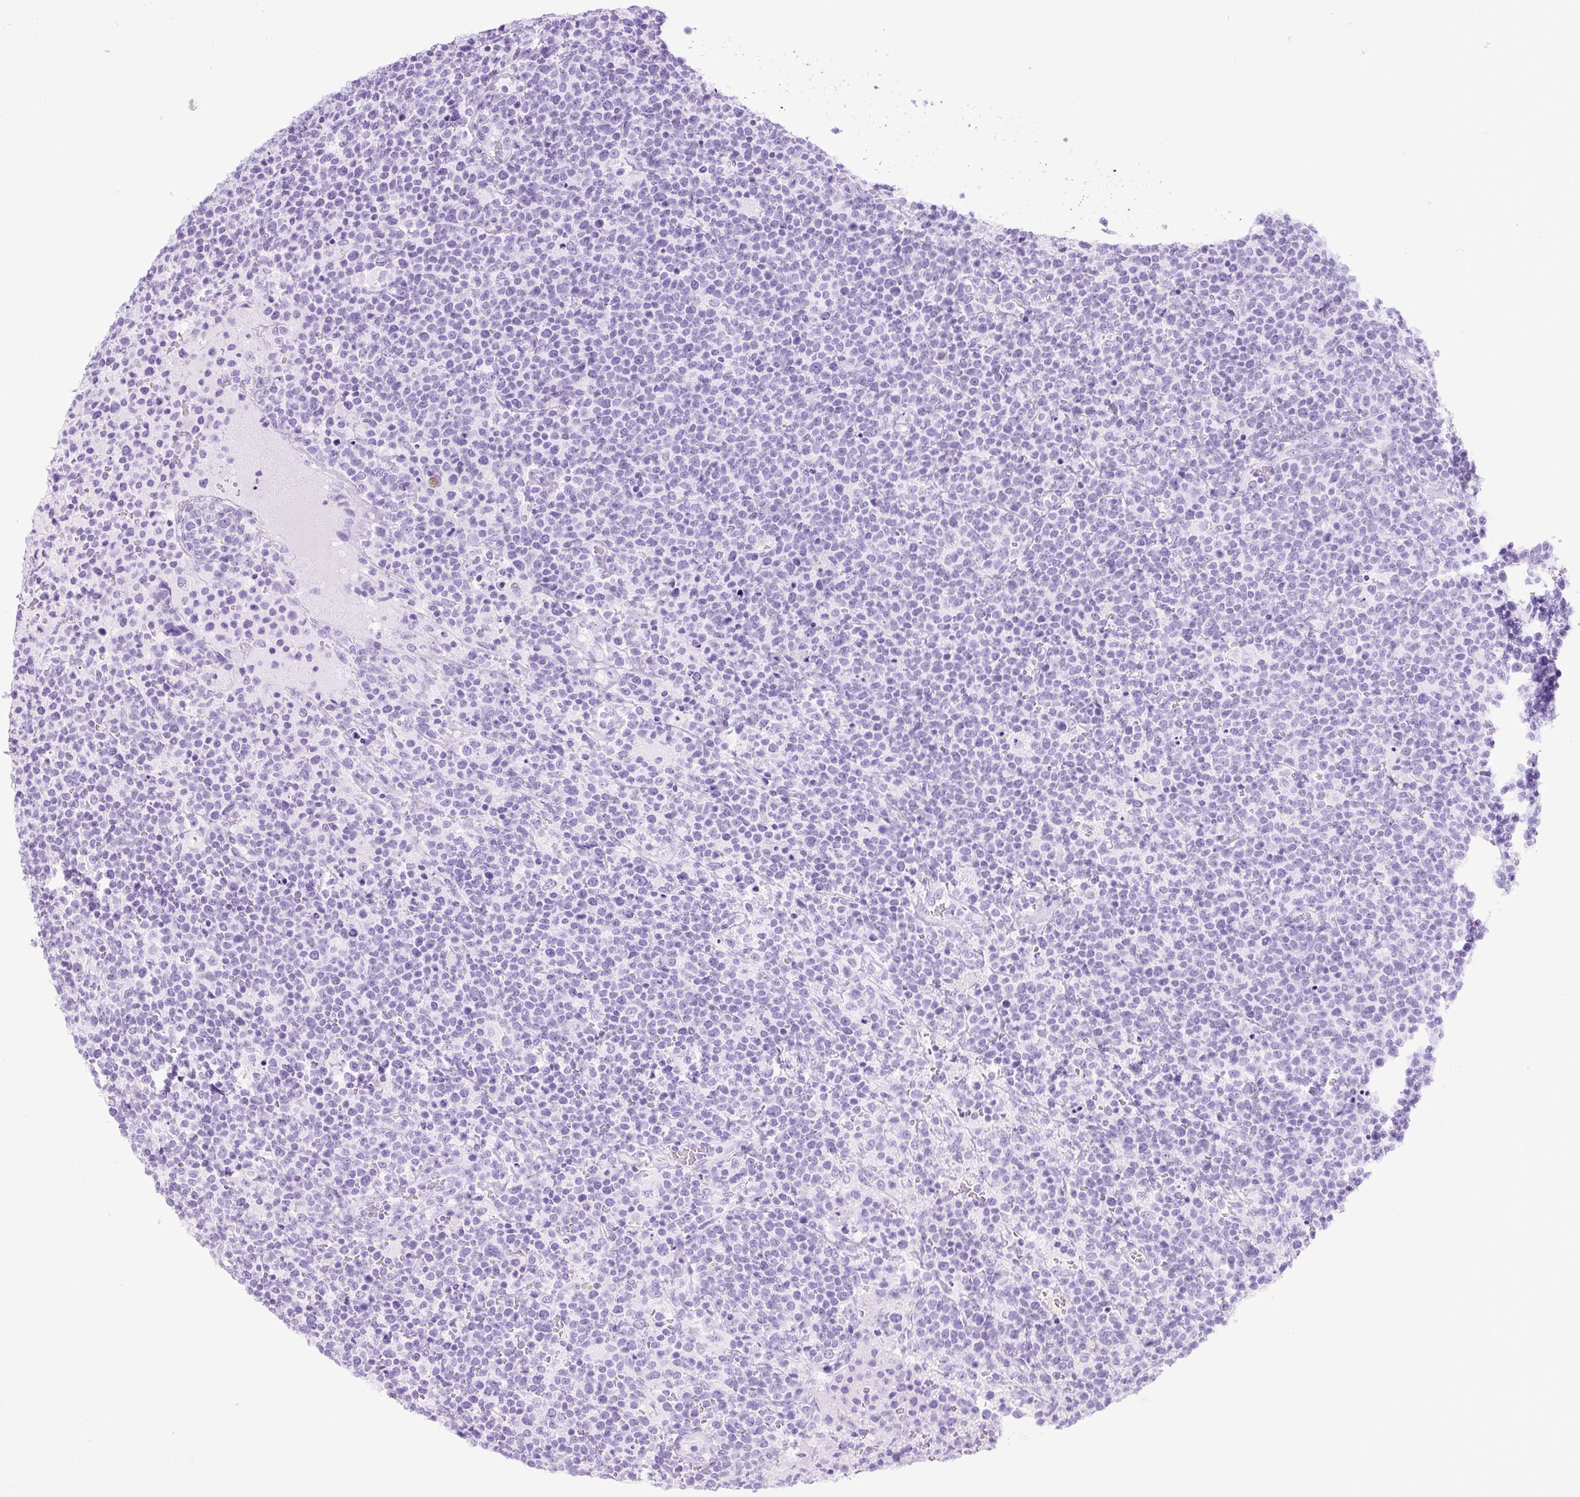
{"staining": {"intensity": "negative", "quantity": "none", "location": "none"}, "tissue": "lymphoma", "cell_type": "Tumor cells", "image_type": "cancer", "snomed": [{"axis": "morphology", "description": "Malignant lymphoma, non-Hodgkin's type, High grade"}, {"axis": "topography", "description": "Lymph node"}], "caption": "Immunohistochemical staining of lymphoma shows no significant positivity in tumor cells. (DAB IHC, high magnification).", "gene": "RNF212B", "patient": {"sex": "male", "age": 61}}